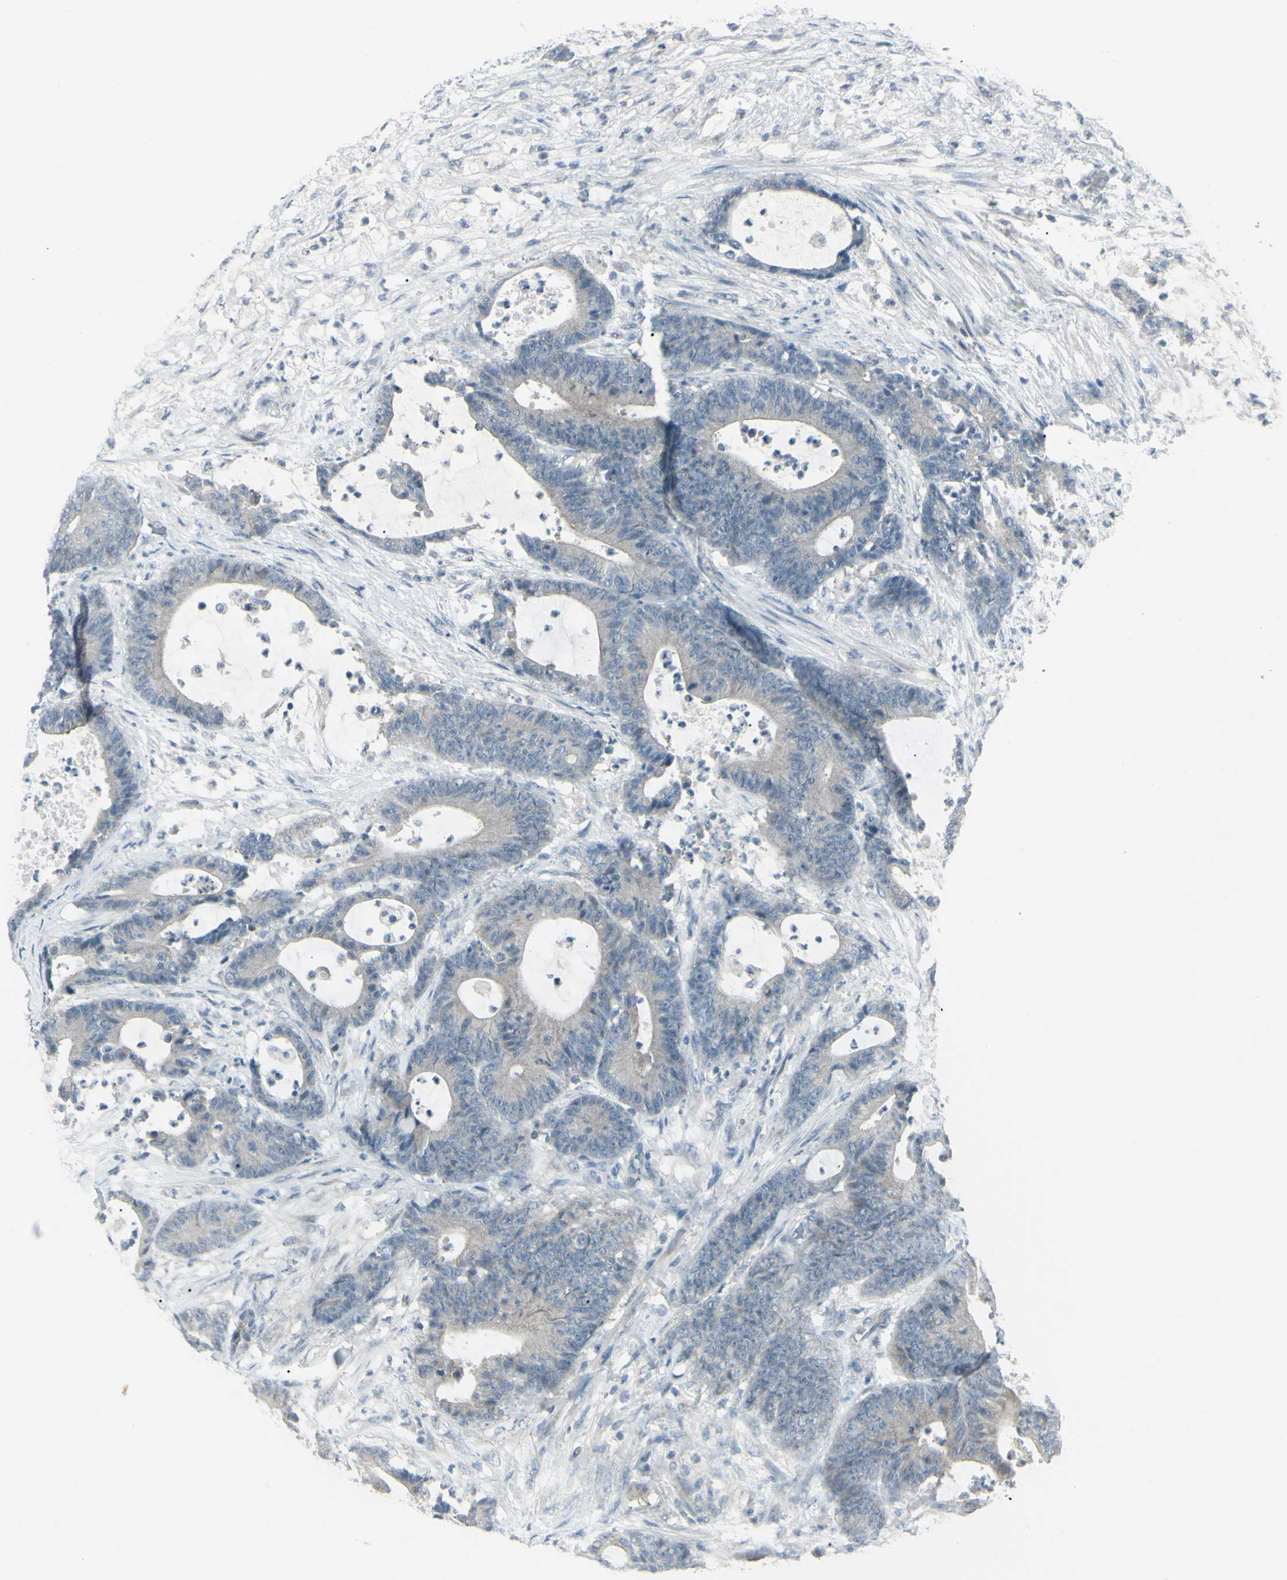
{"staining": {"intensity": "weak", "quantity": ">75%", "location": "cytoplasmic/membranous"}, "tissue": "colorectal cancer", "cell_type": "Tumor cells", "image_type": "cancer", "snomed": [{"axis": "morphology", "description": "Adenocarcinoma, NOS"}, {"axis": "topography", "description": "Colon"}], "caption": "This image displays IHC staining of human colorectal adenocarcinoma, with low weak cytoplasmic/membranous expression in approximately >75% of tumor cells.", "gene": "SH3GL2", "patient": {"sex": "female", "age": 84}}